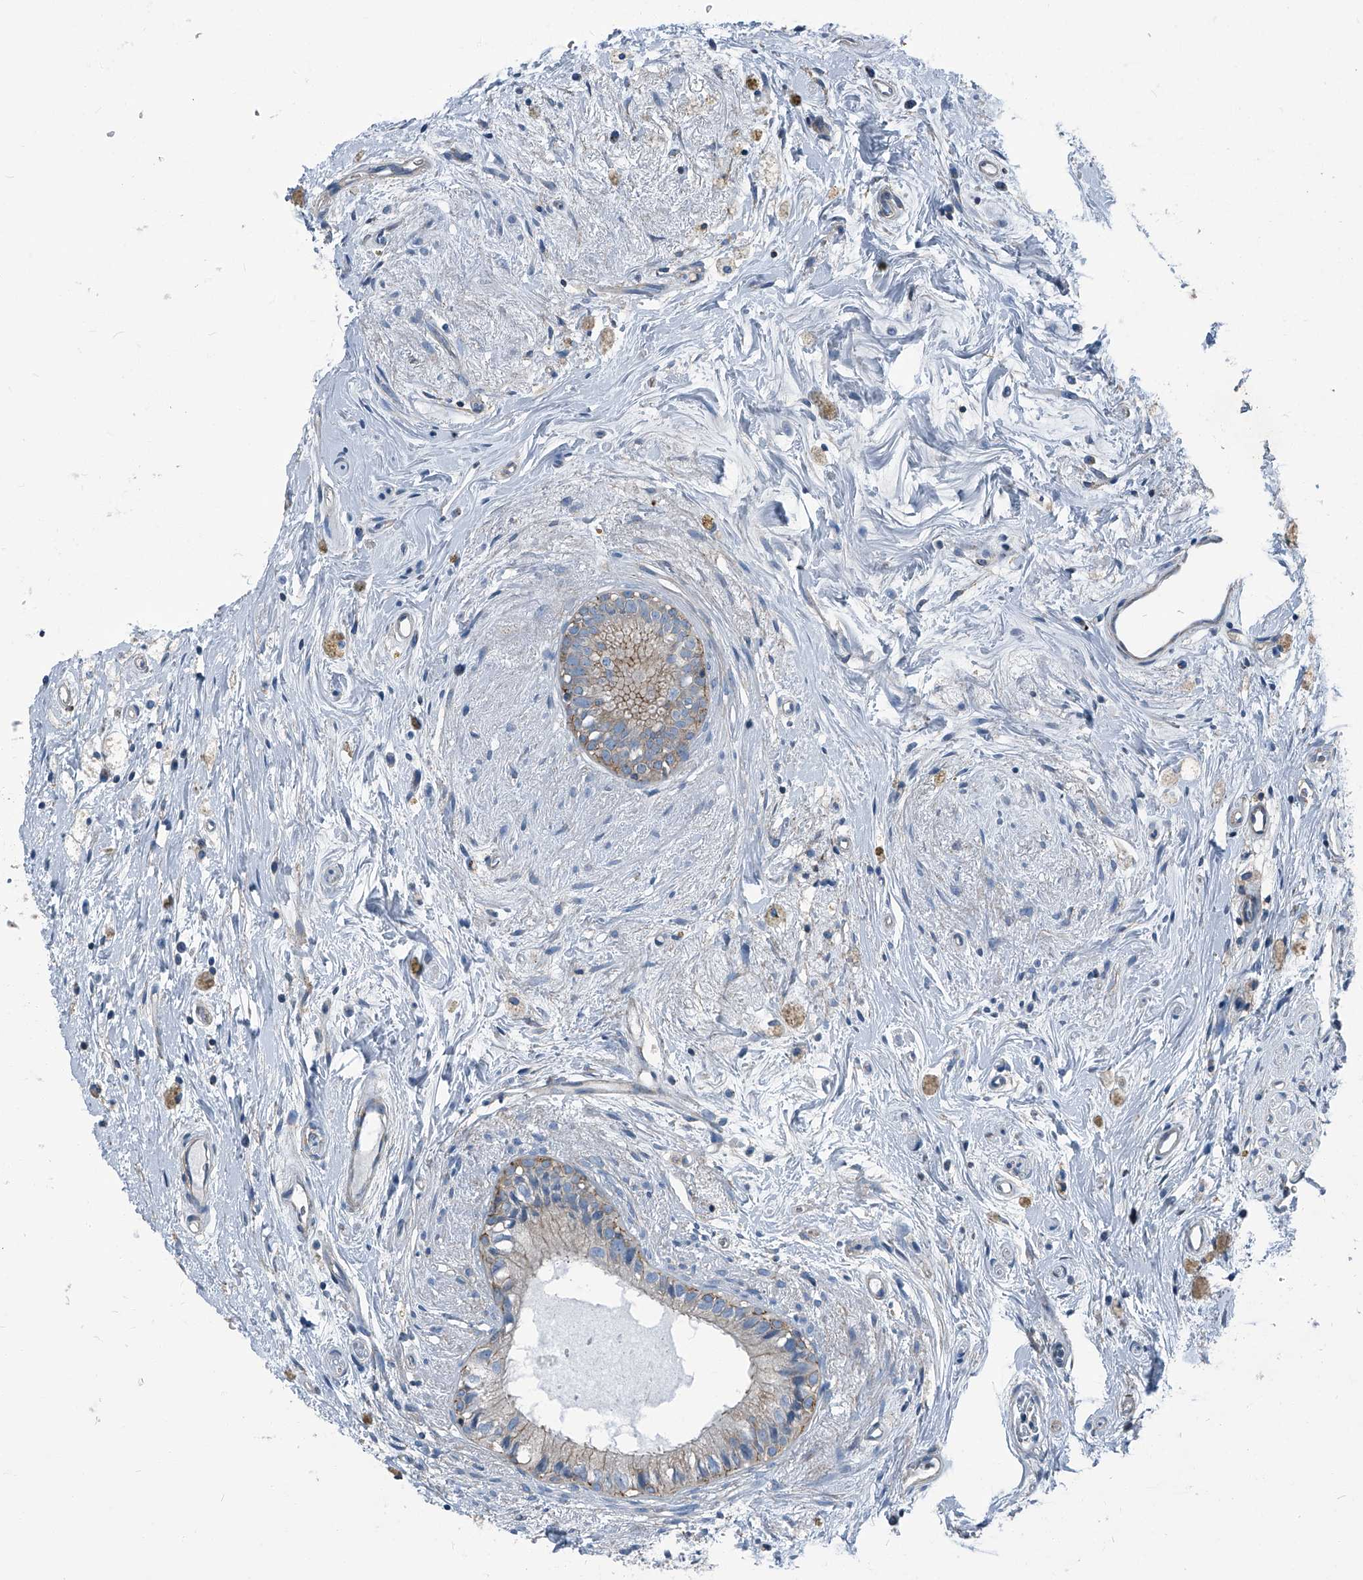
{"staining": {"intensity": "weak", "quantity": "<25%", "location": "cytoplasmic/membranous"}, "tissue": "epididymis", "cell_type": "Glandular cells", "image_type": "normal", "snomed": [{"axis": "morphology", "description": "Normal tissue, NOS"}, {"axis": "topography", "description": "Epididymis"}], "caption": "High power microscopy histopathology image of an IHC image of normal epididymis, revealing no significant positivity in glandular cells.", "gene": "SEPTIN7", "patient": {"sex": "male", "age": 80}}